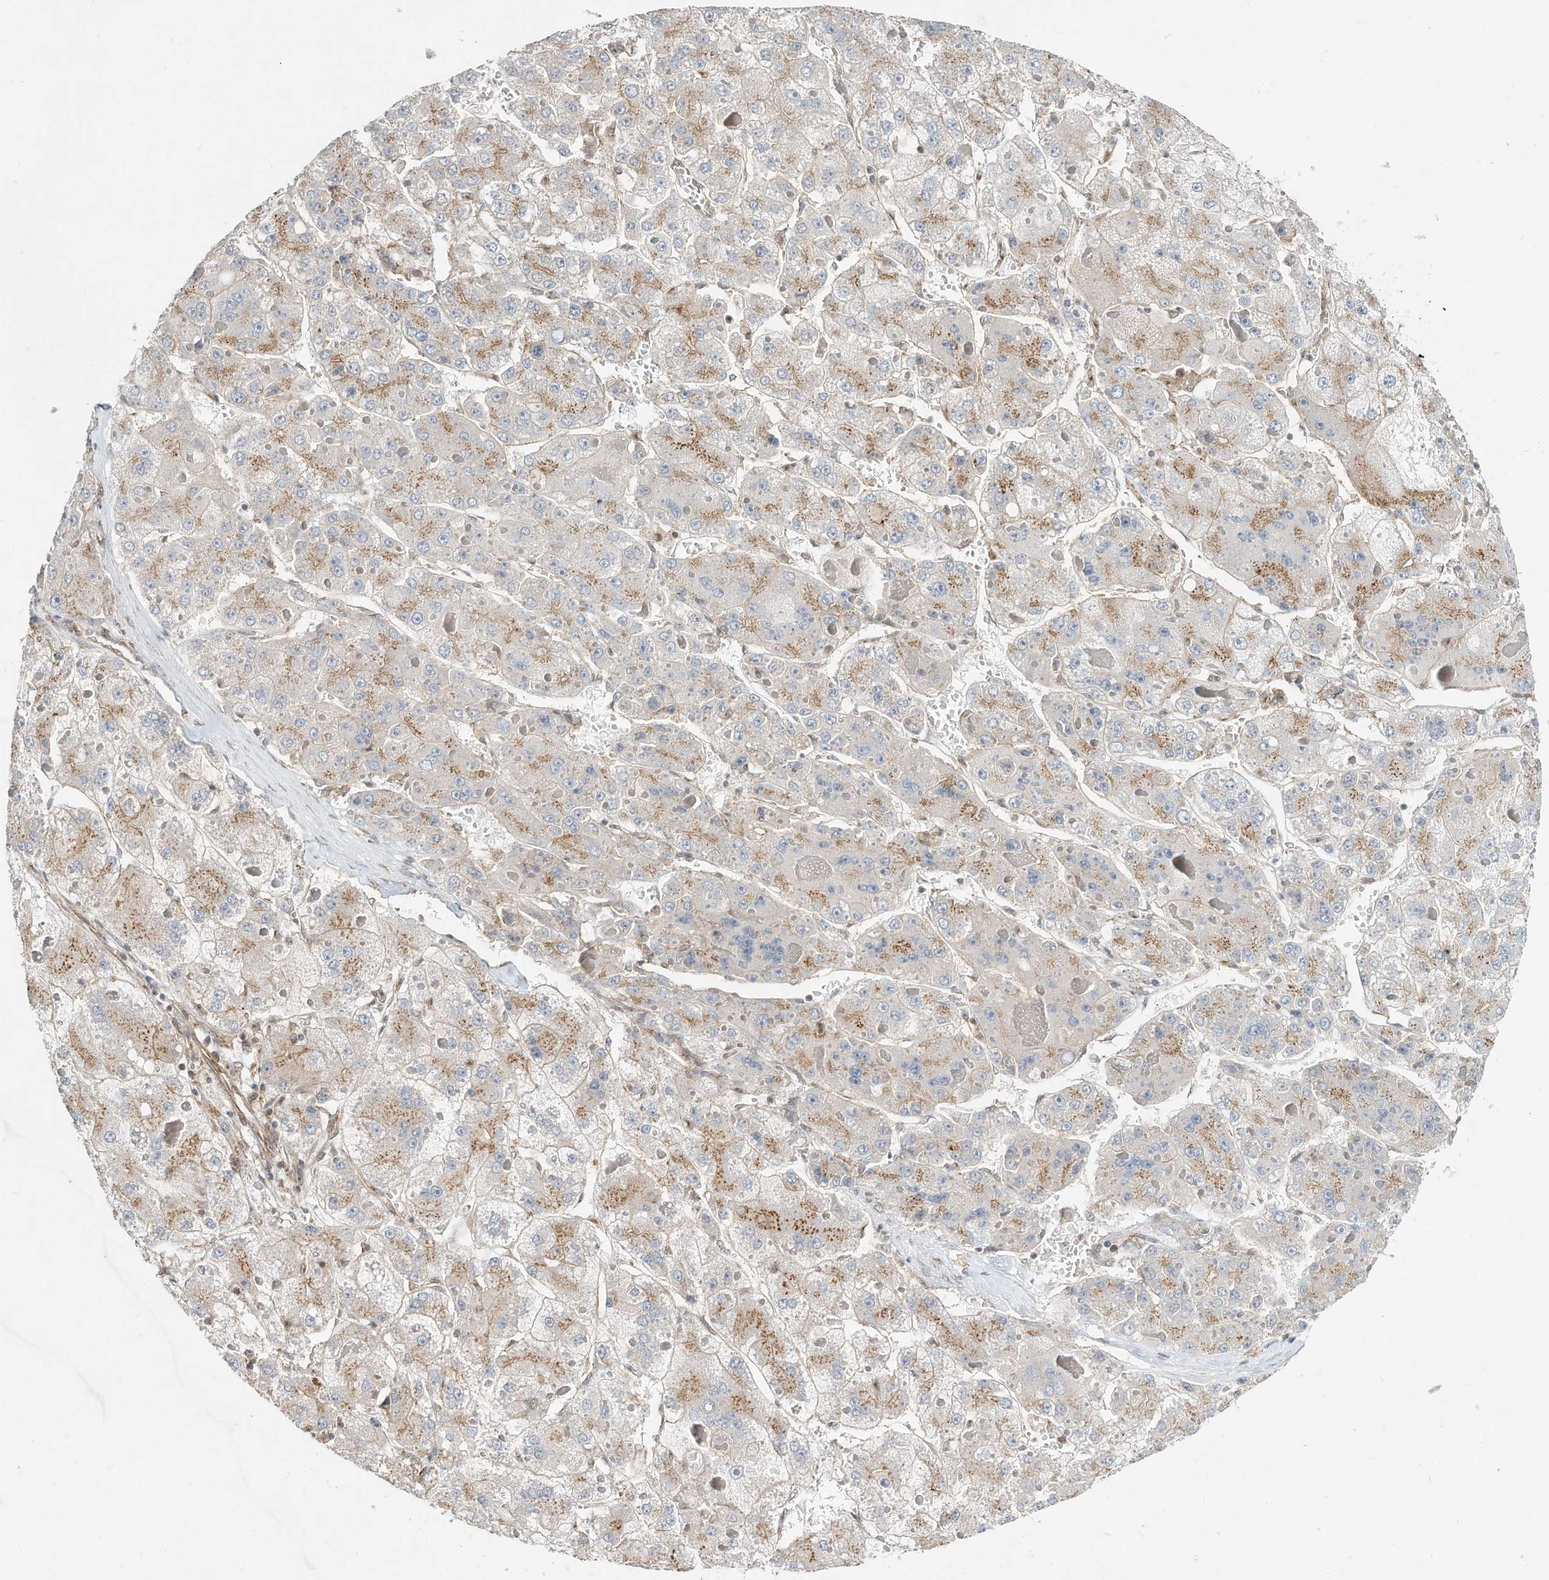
{"staining": {"intensity": "weak", "quantity": ">75%", "location": "cytoplasmic/membranous"}, "tissue": "liver cancer", "cell_type": "Tumor cells", "image_type": "cancer", "snomed": [{"axis": "morphology", "description": "Carcinoma, Hepatocellular, NOS"}, {"axis": "topography", "description": "Liver"}], "caption": "Liver hepatocellular carcinoma stained with a brown dye displays weak cytoplasmic/membranous positive staining in about >75% of tumor cells.", "gene": "CUX1", "patient": {"sex": "female", "age": 73}}